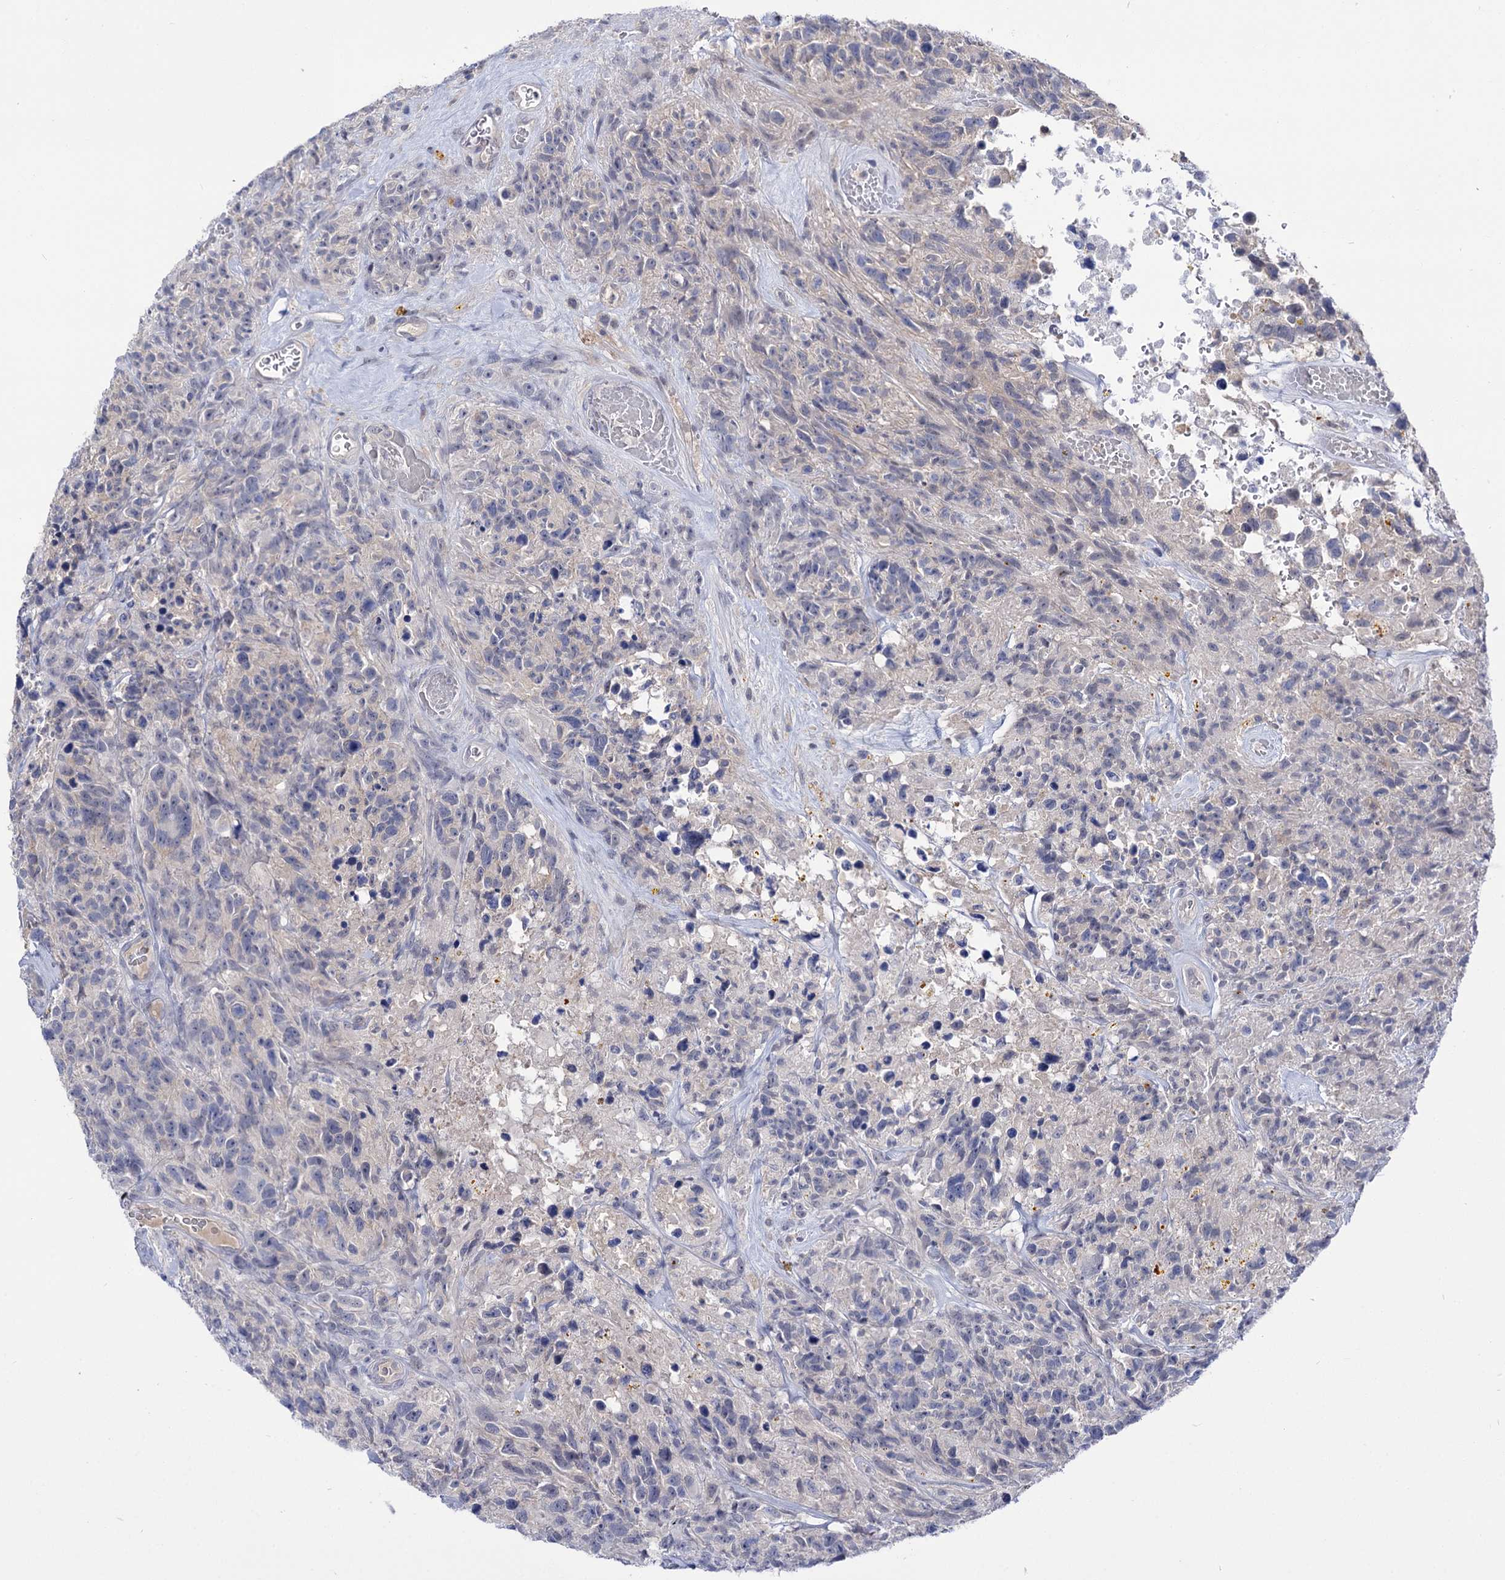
{"staining": {"intensity": "negative", "quantity": "none", "location": "none"}, "tissue": "glioma", "cell_type": "Tumor cells", "image_type": "cancer", "snomed": [{"axis": "morphology", "description": "Glioma, malignant, High grade"}, {"axis": "topography", "description": "Brain"}], "caption": "Tumor cells are negative for brown protein staining in glioma.", "gene": "NEK10", "patient": {"sex": "male", "age": 69}}